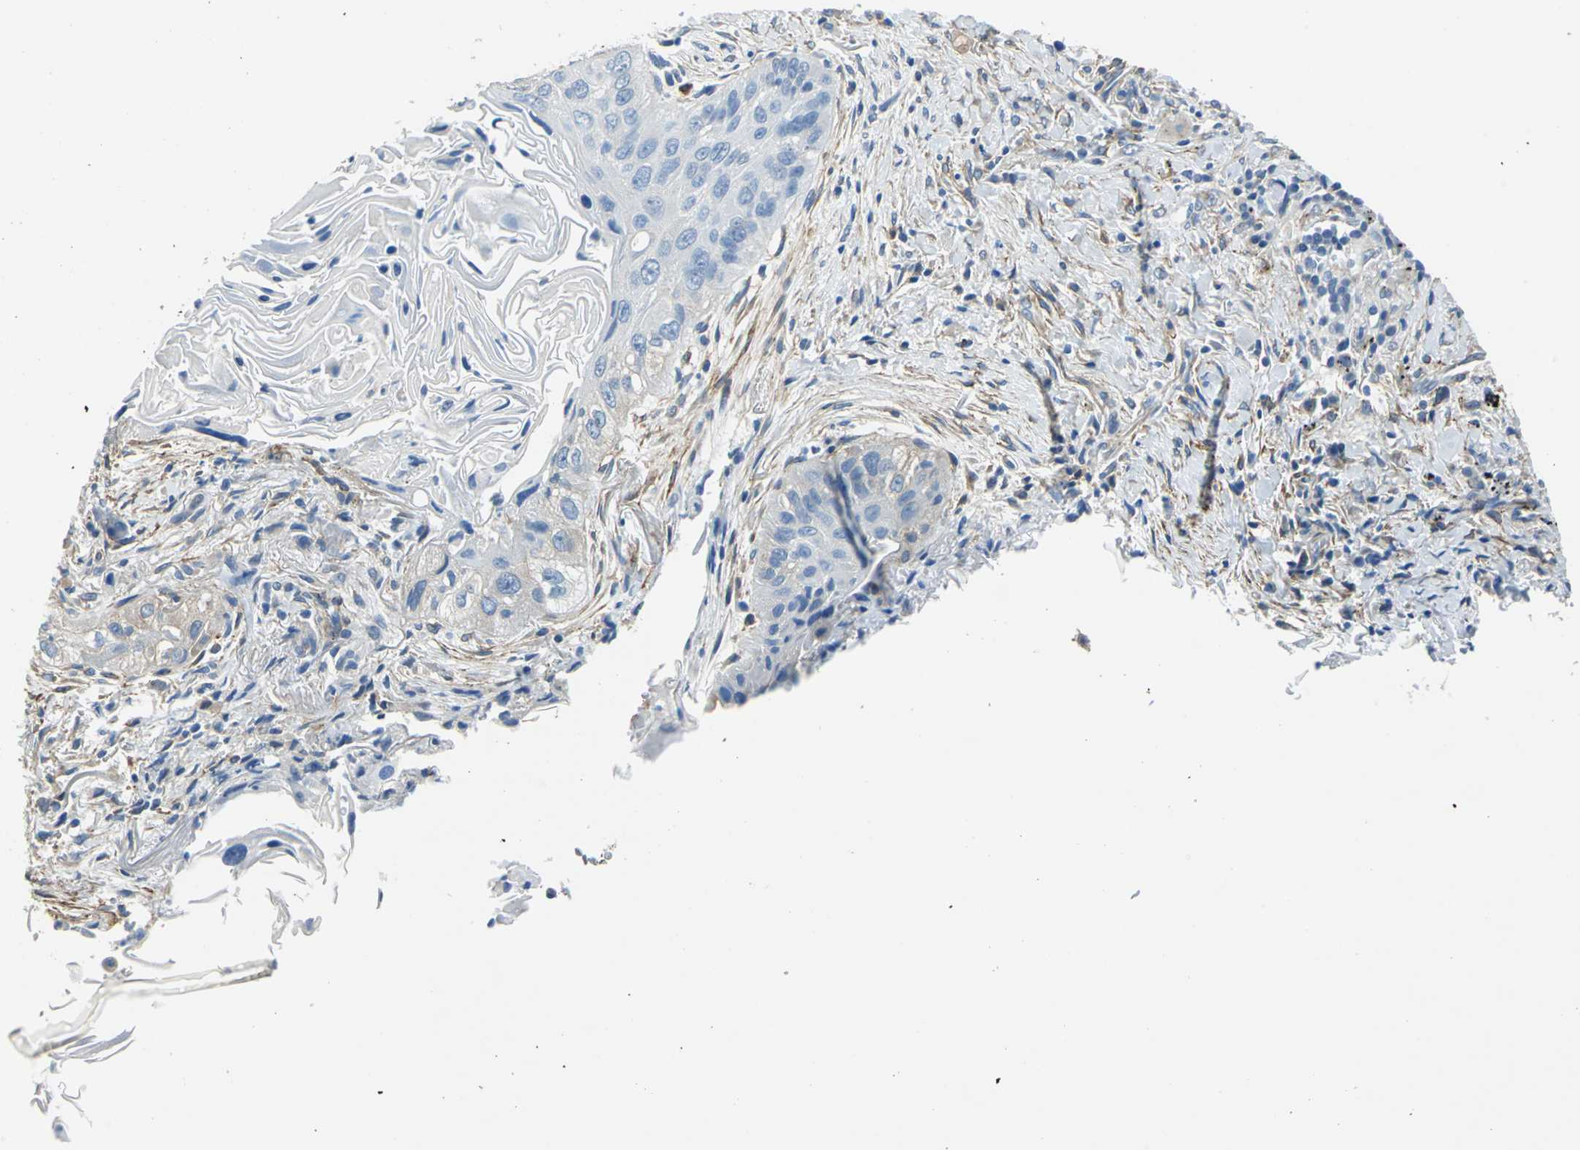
{"staining": {"intensity": "negative", "quantity": "none", "location": "none"}, "tissue": "lung cancer", "cell_type": "Tumor cells", "image_type": "cancer", "snomed": [{"axis": "morphology", "description": "Squamous cell carcinoma, NOS"}, {"axis": "topography", "description": "Lung"}], "caption": "Immunohistochemistry (IHC) of lung cancer (squamous cell carcinoma) exhibits no positivity in tumor cells. (Immunohistochemistry, brightfield microscopy, high magnification).", "gene": "AKAP12", "patient": {"sex": "female", "age": 67}}